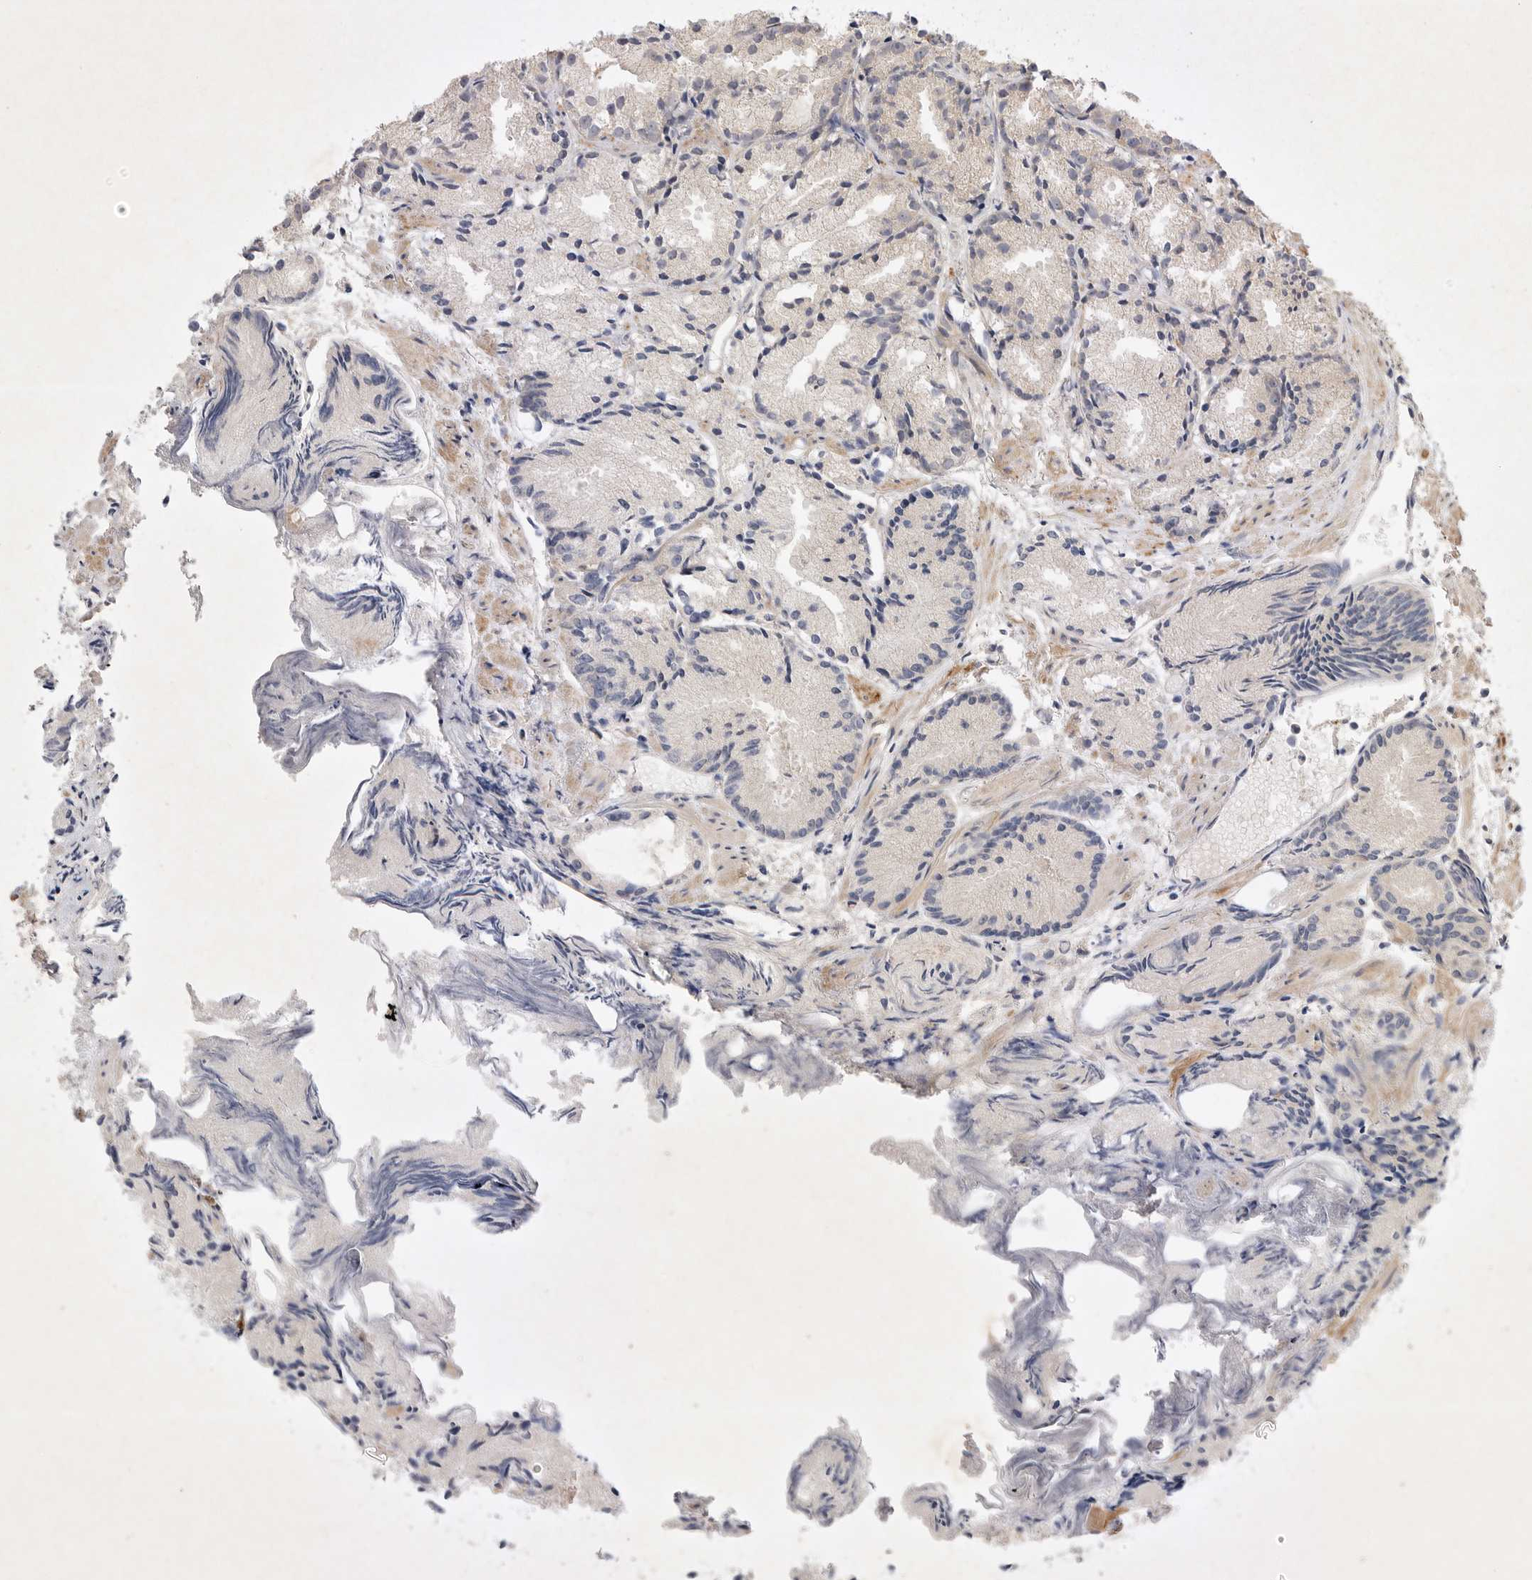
{"staining": {"intensity": "negative", "quantity": "none", "location": "none"}, "tissue": "prostate cancer", "cell_type": "Tumor cells", "image_type": "cancer", "snomed": [{"axis": "morphology", "description": "Adenocarcinoma, Low grade"}, {"axis": "topography", "description": "Prostate"}], "caption": "This is an IHC photomicrograph of prostate cancer (adenocarcinoma (low-grade)). There is no positivity in tumor cells.", "gene": "PTPDC1", "patient": {"sex": "male", "age": 88}}